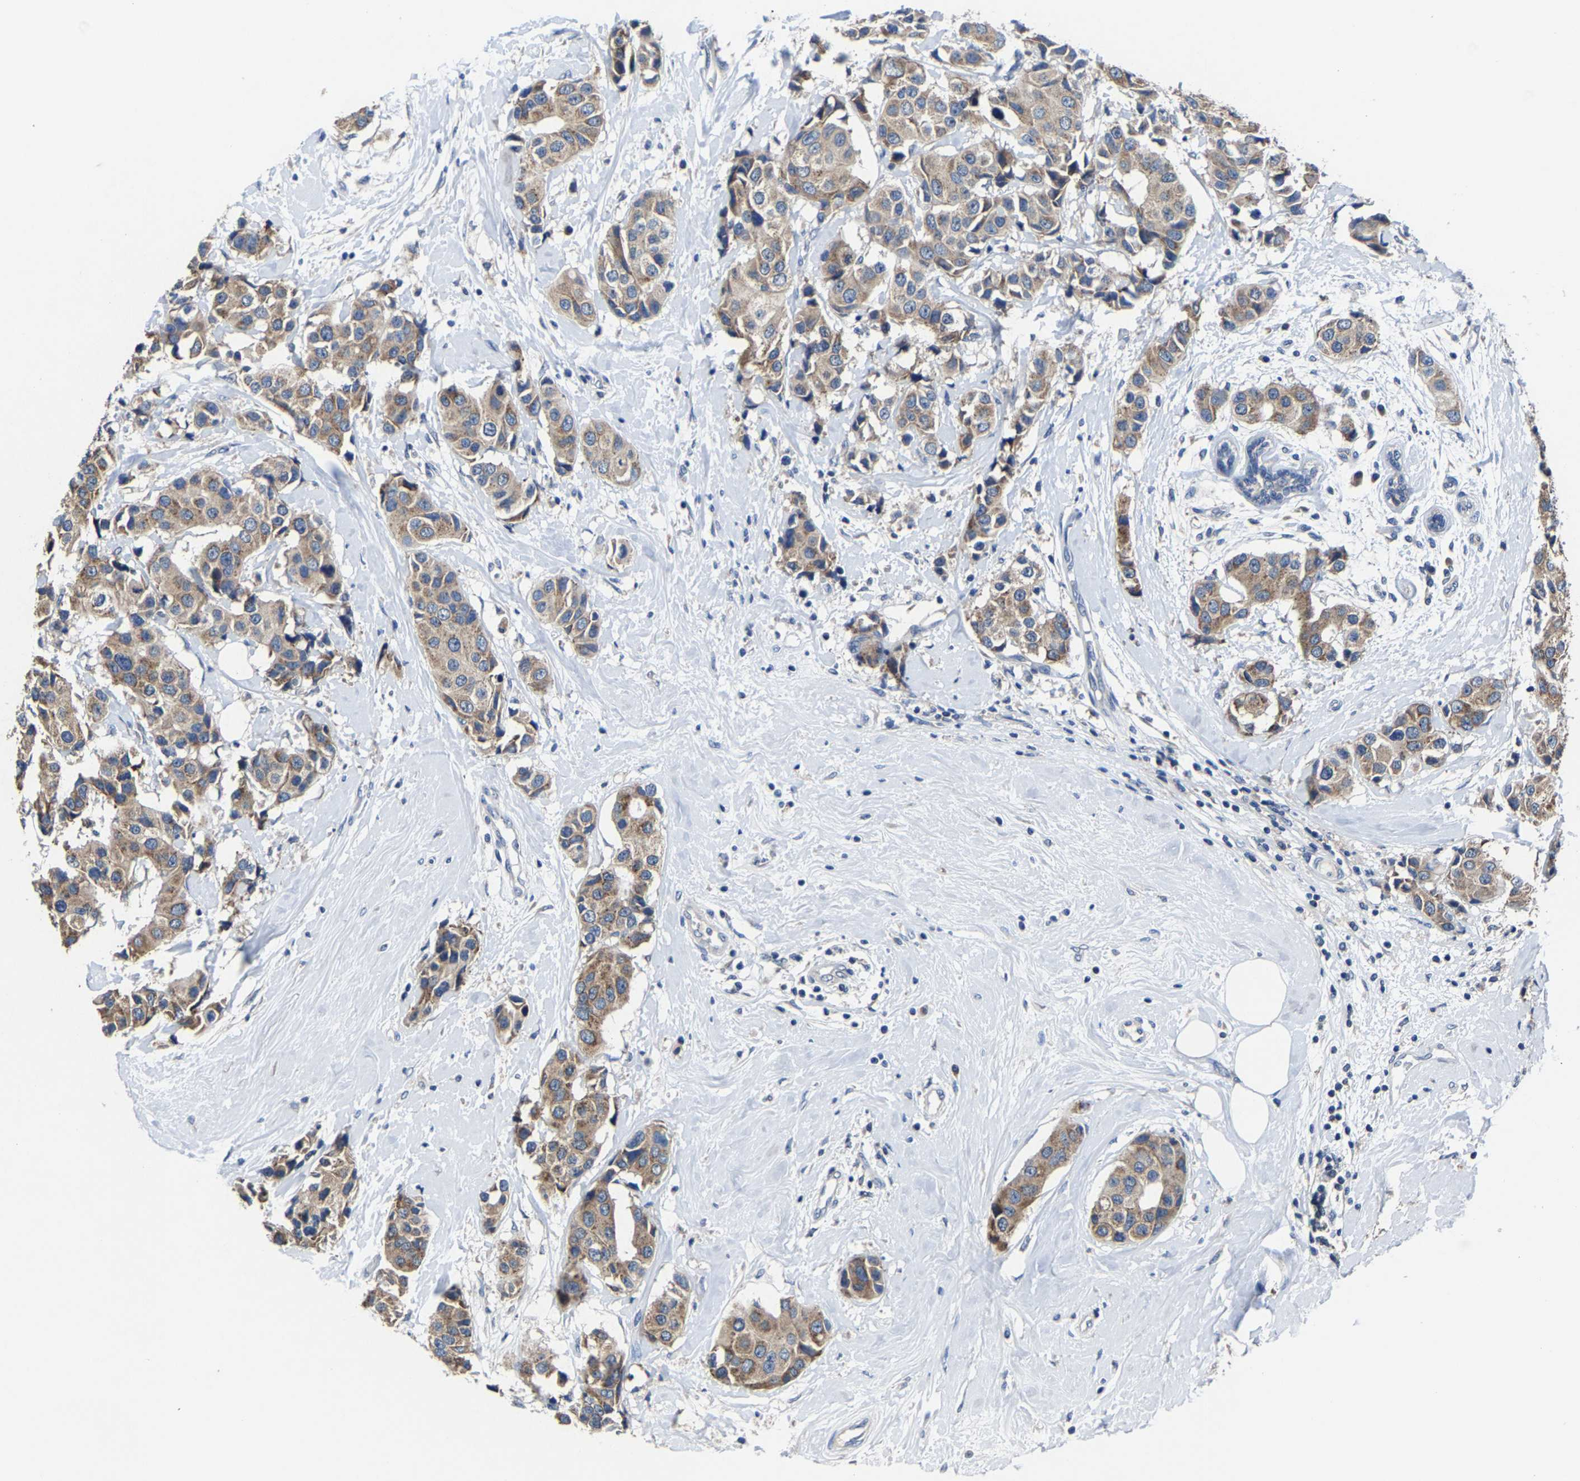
{"staining": {"intensity": "moderate", "quantity": ">75%", "location": "cytoplasmic/membranous"}, "tissue": "breast cancer", "cell_type": "Tumor cells", "image_type": "cancer", "snomed": [{"axis": "morphology", "description": "Normal tissue, NOS"}, {"axis": "morphology", "description": "Duct carcinoma"}, {"axis": "topography", "description": "Breast"}], "caption": "The micrograph reveals a brown stain indicating the presence of a protein in the cytoplasmic/membranous of tumor cells in breast invasive ductal carcinoma. Immunohistochemistry stains the protein in brown and the nuclei are stained blue.", "gene": "EBAG9", "patient": {"sex": "female", "age": 39}}